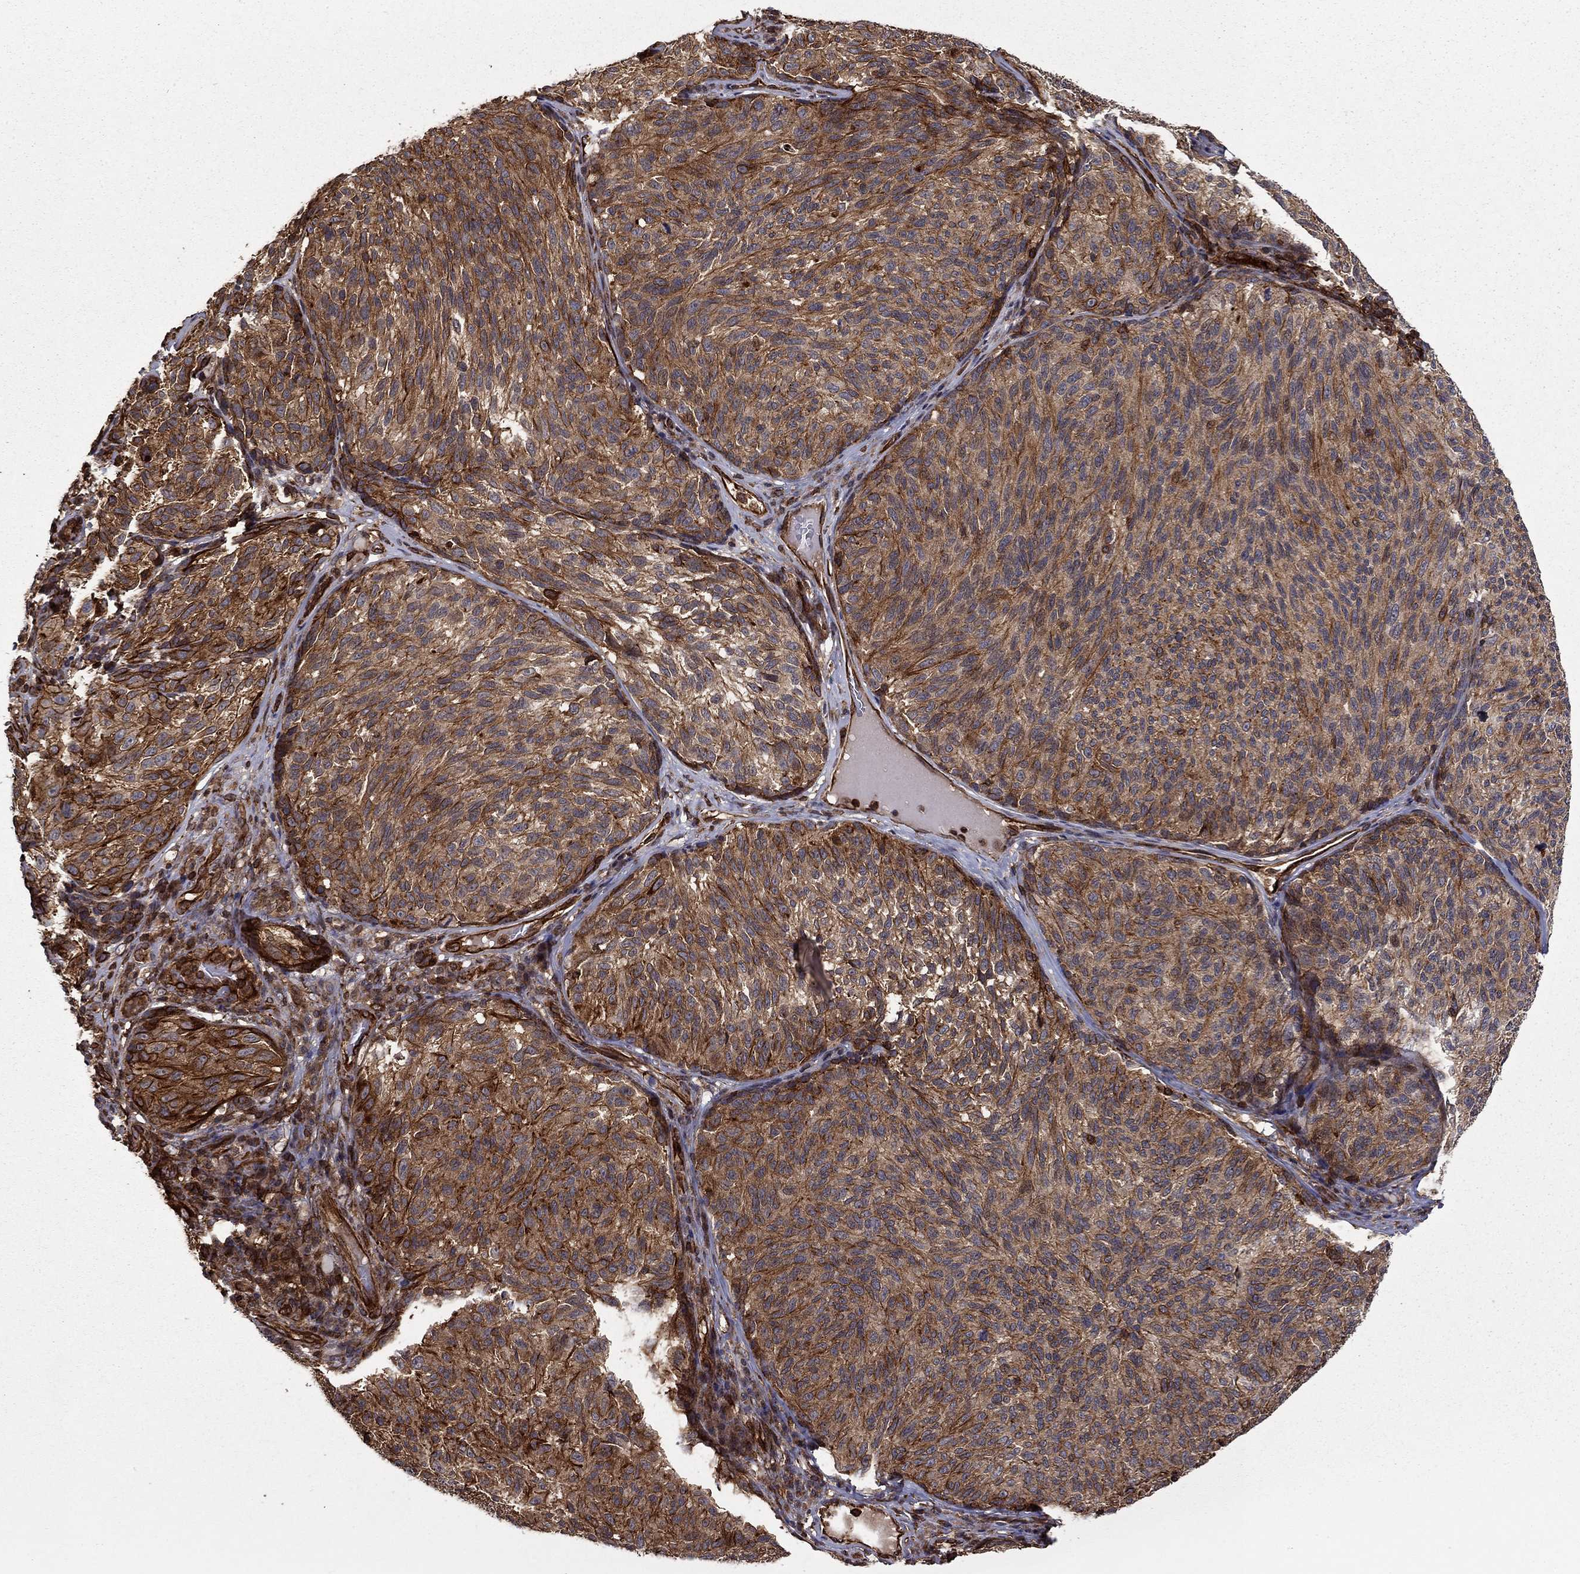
{"staining": {"intensity": "strong", "quantity": "25%-75%", "location": "cytoplasmic/membranous"}, "tissue": "melanoma", "cell_type": "Tumor cells", "image_type": "cancer", "snomed": [{"axis": "morphology", "description": "Malignant melanoma, NOS"}, {"axis": "topography", "description": "Skin"}], "caption": "Malignant melanoma stained for a protein exhibits strong cytoplasmic/membranous positivity in tumor cells.", "gene": "ADM", "patient": {"sex": "female", "age": 73}}